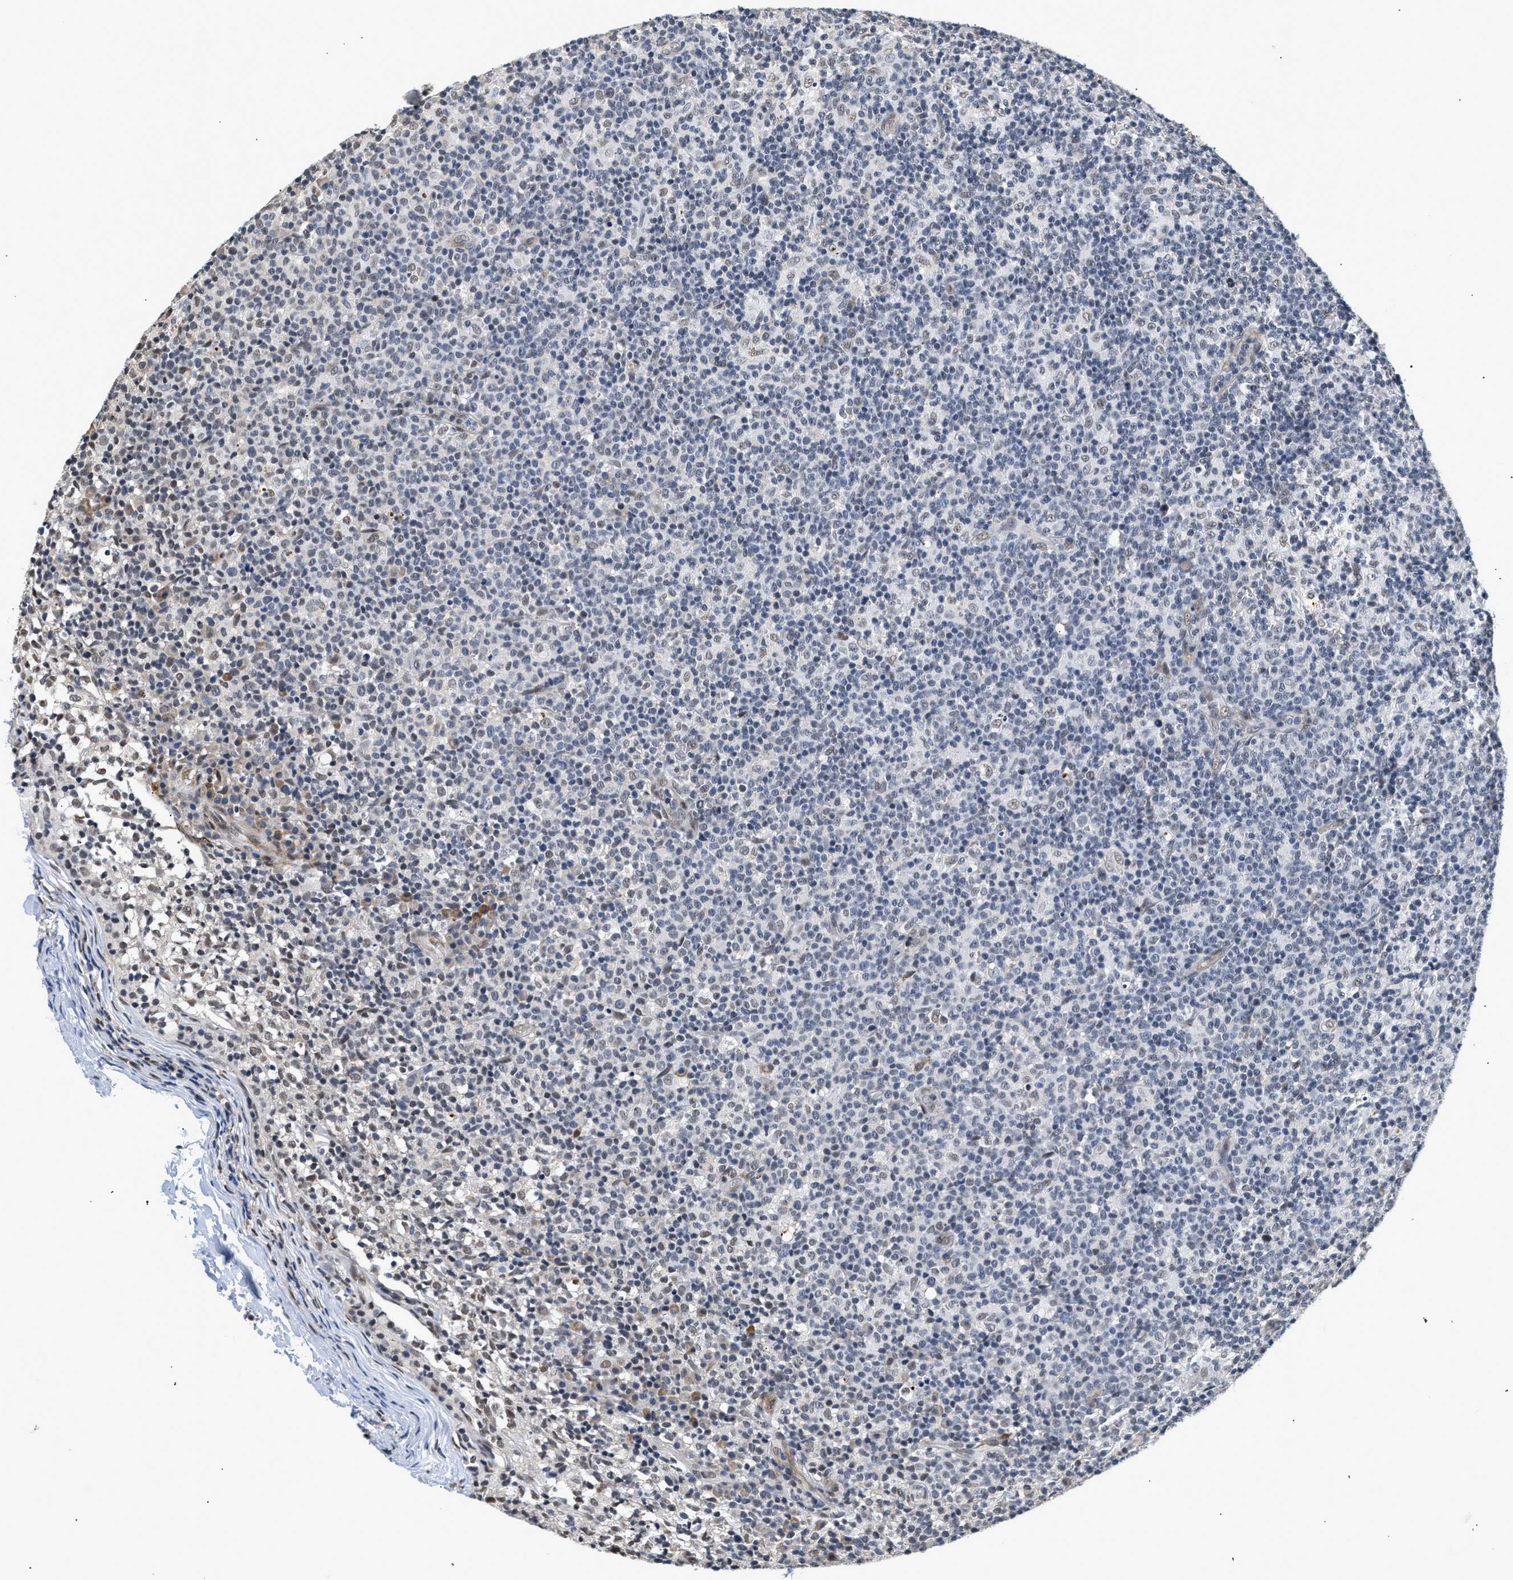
{"staining": {"intensity": "negative", "quantity": "none", "location": "none"}, "tissue": "lymph node", "cell_type": "Germinal center cells", "image_type": "normal", "snomed": [{"axis": "morphology", "description": "Normal tissue, NOS"}, {"axis": "morphology", "description": "Inflammation, NOS"}, {"axis": "topography", "description": "Lymph node"}], "caption": "Lymph node stained for a protein using immunohistochemistry exhibits no staining germinal center cells.", "gene": "THOC1", "patient": {"sex": "male", "age": 55}}